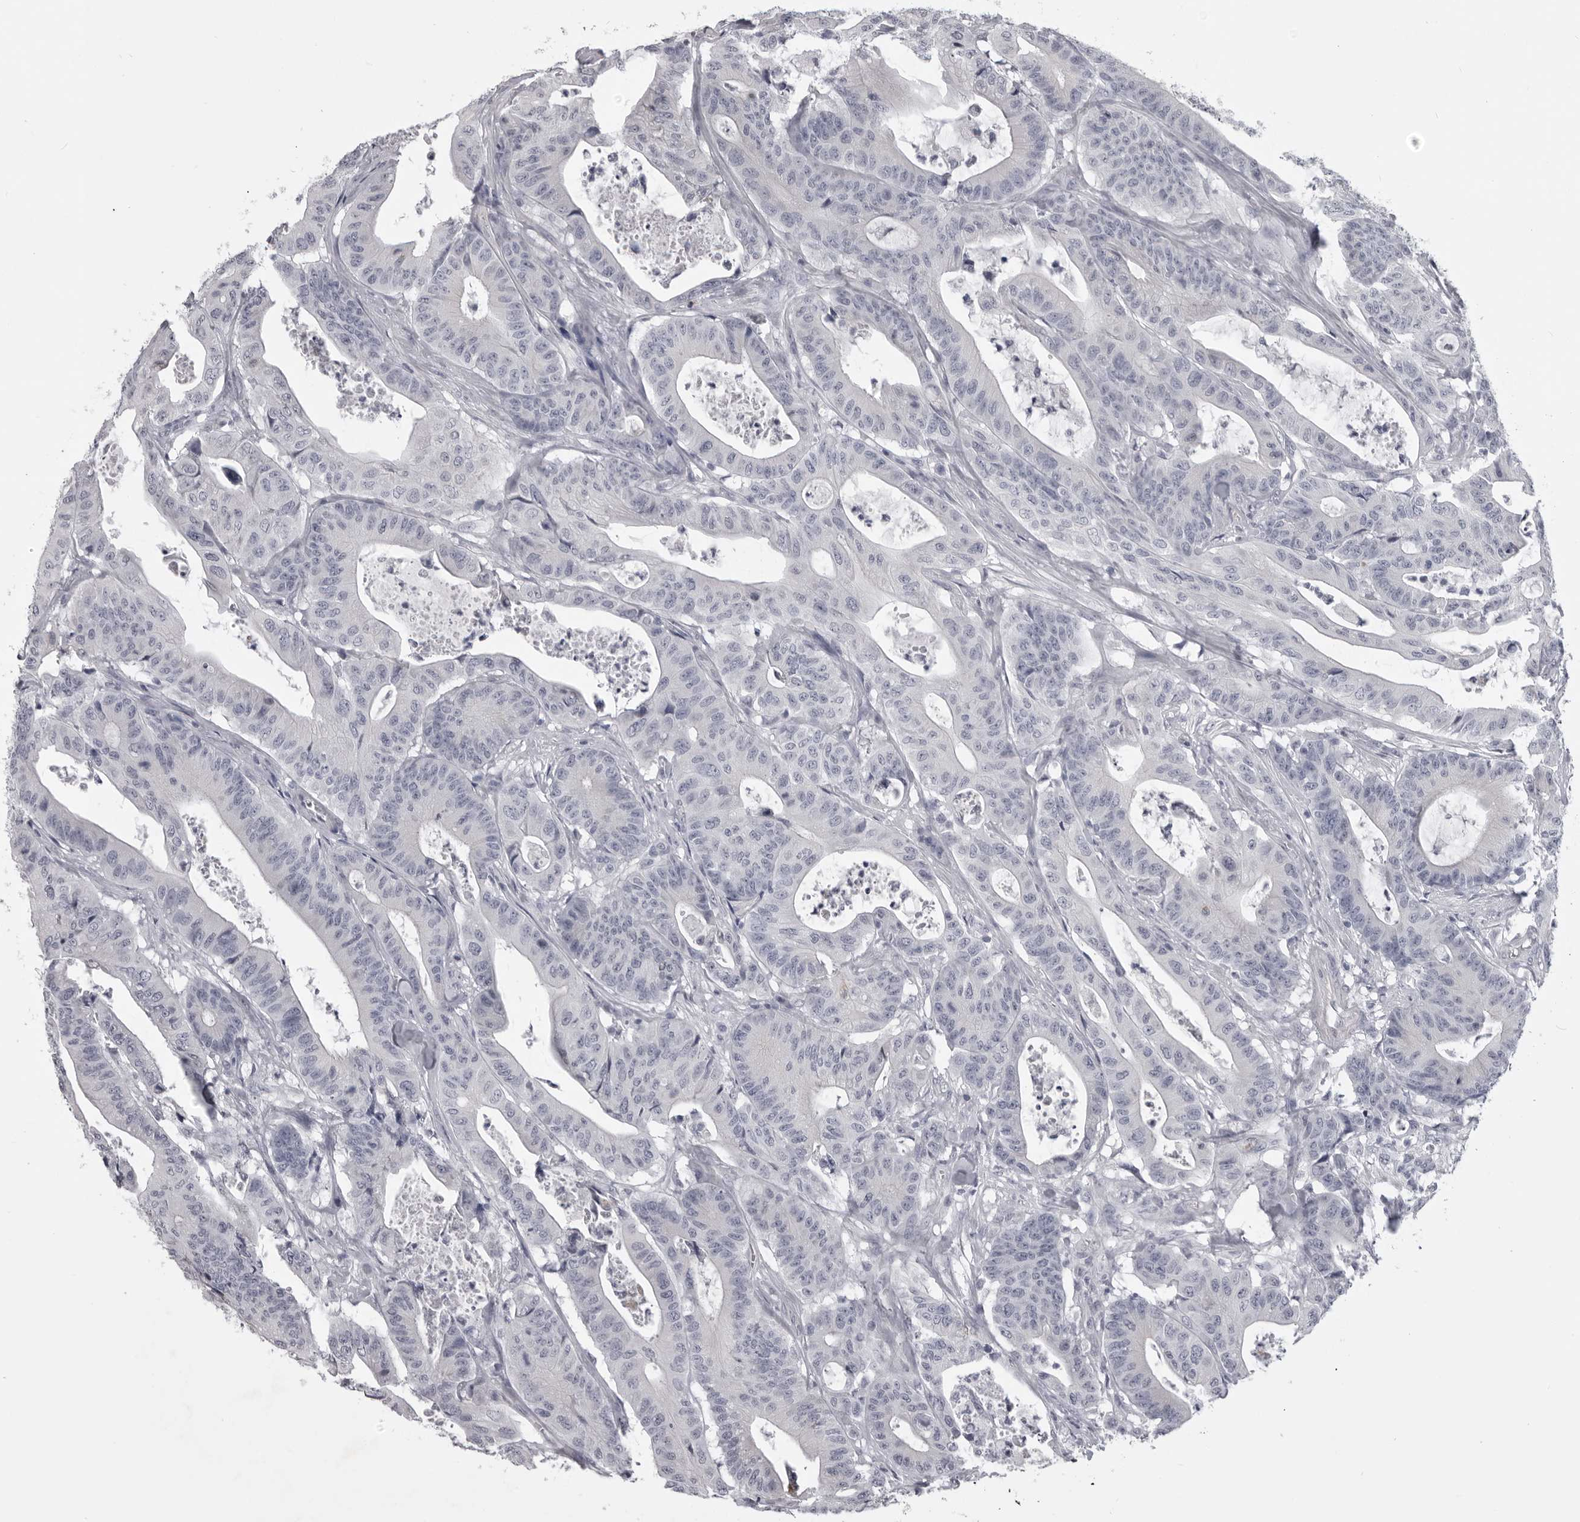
{"staining": {"intensity": "negative", "quantity": "none", "location": "none"}, "tissue": "colorectal cancer", "cell_type": "Tumor cells", "image_type": "cancer", "snomed": [{"axis": "morphology", "description": "Adenocarcinoma, NOS"}, {"axis": "topography", "description": "Colon"}], "caption": "Human adenocarcinoma (colorectal) stained for a protein using immunohistochemistry displays no staining in tumor cells.", "gene": "EPHA10", "patient": {"sex": "female", "age": 84}}